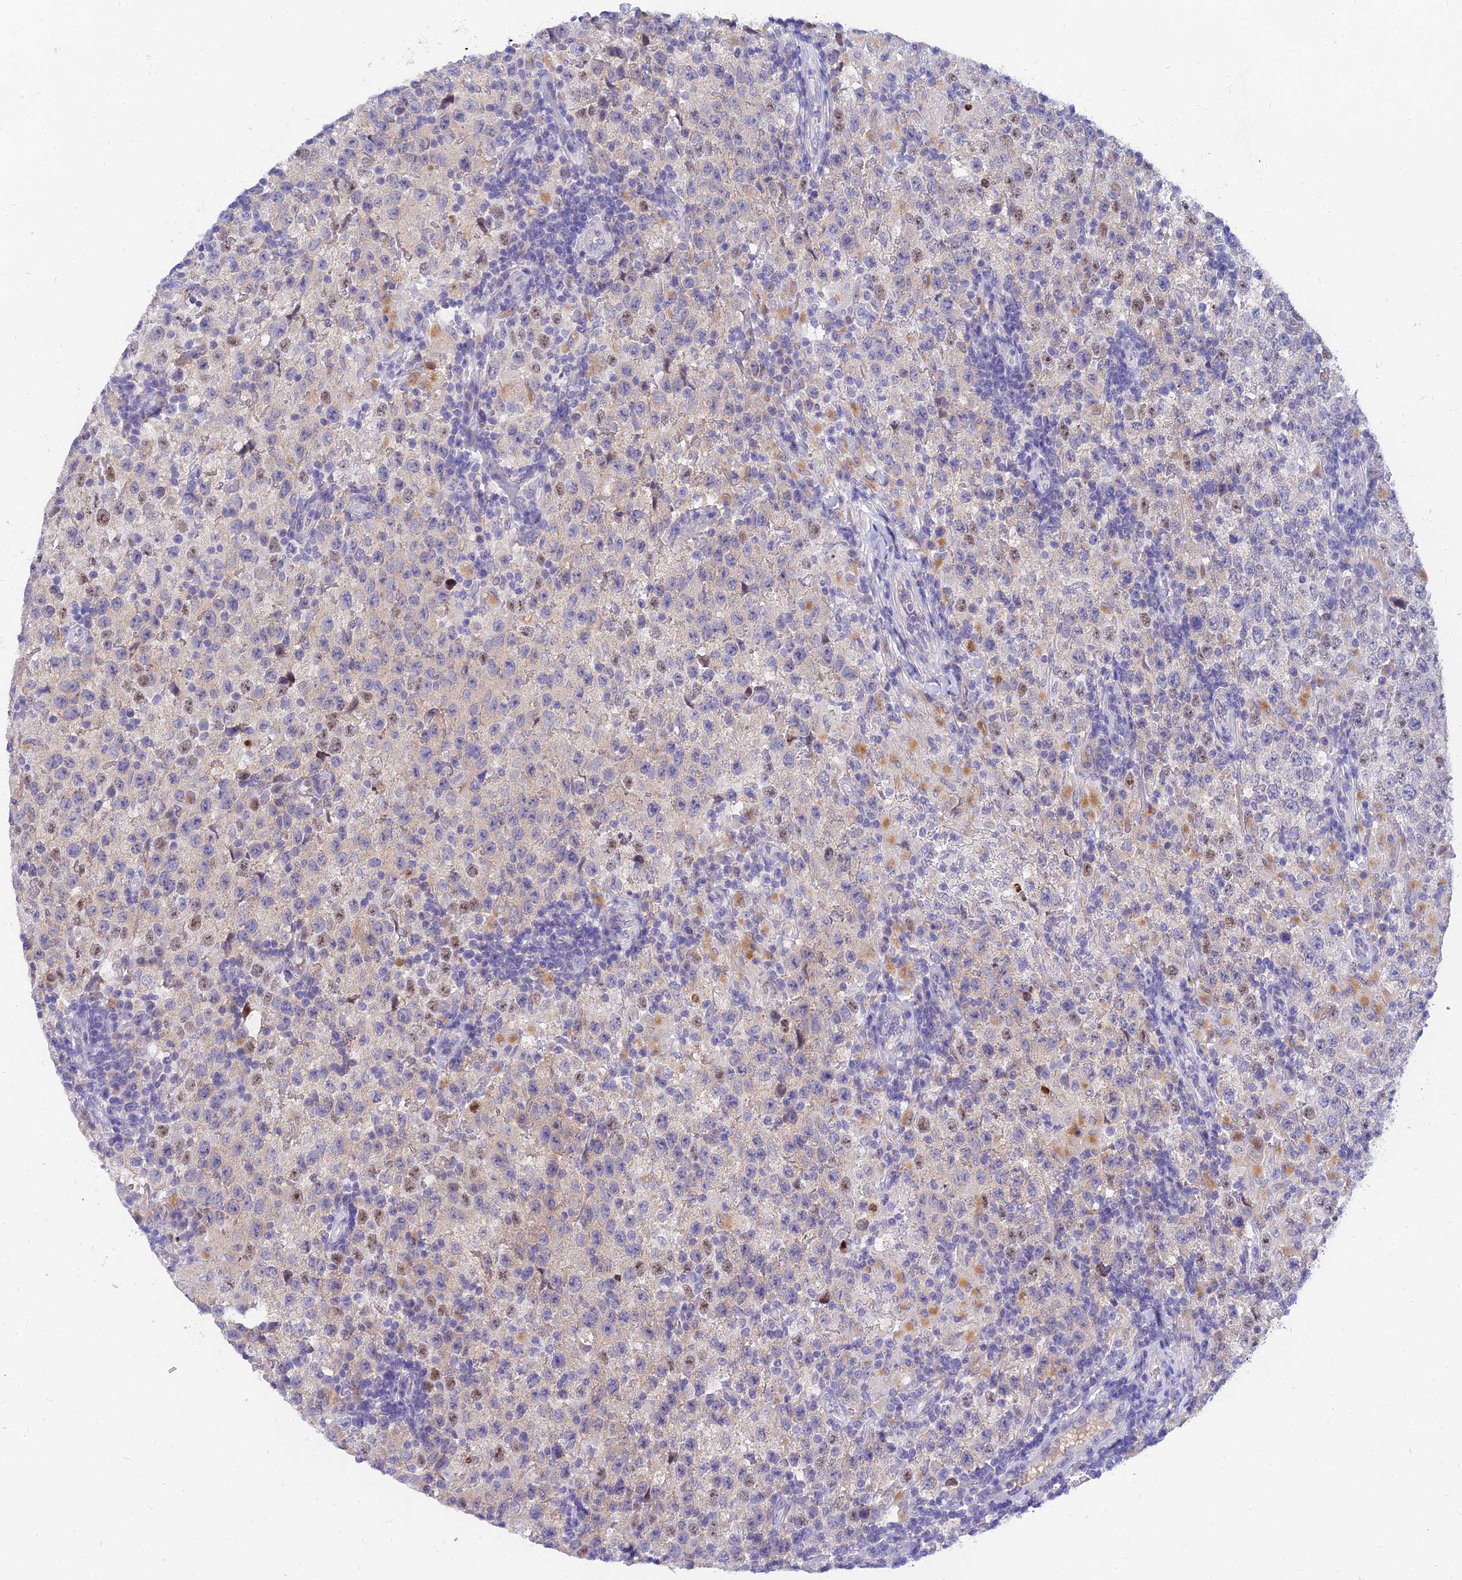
{"staining": {"intensity": "moderate", "quantity": "<25%", "location": "nuclear"}, "tissue": "testis cancer", "cell_type": "Tumor cells", "image_type": "cancer", "snomed": [{"axis": "morphology", "description": "Seminoma, NOS"}, {"axis": "morphology", "description": "Carcinoma, Embryonal, NOS"}, {"axis": "topography", "description": "Testis"}], "caption": "This micrograph displays IHC staining of human testis cancer, with low moderate nuclear positivity in approximately <25% of tumor cells.", "gene": "TMEM161B", "patient": {"sex": "male", "age": 41}}